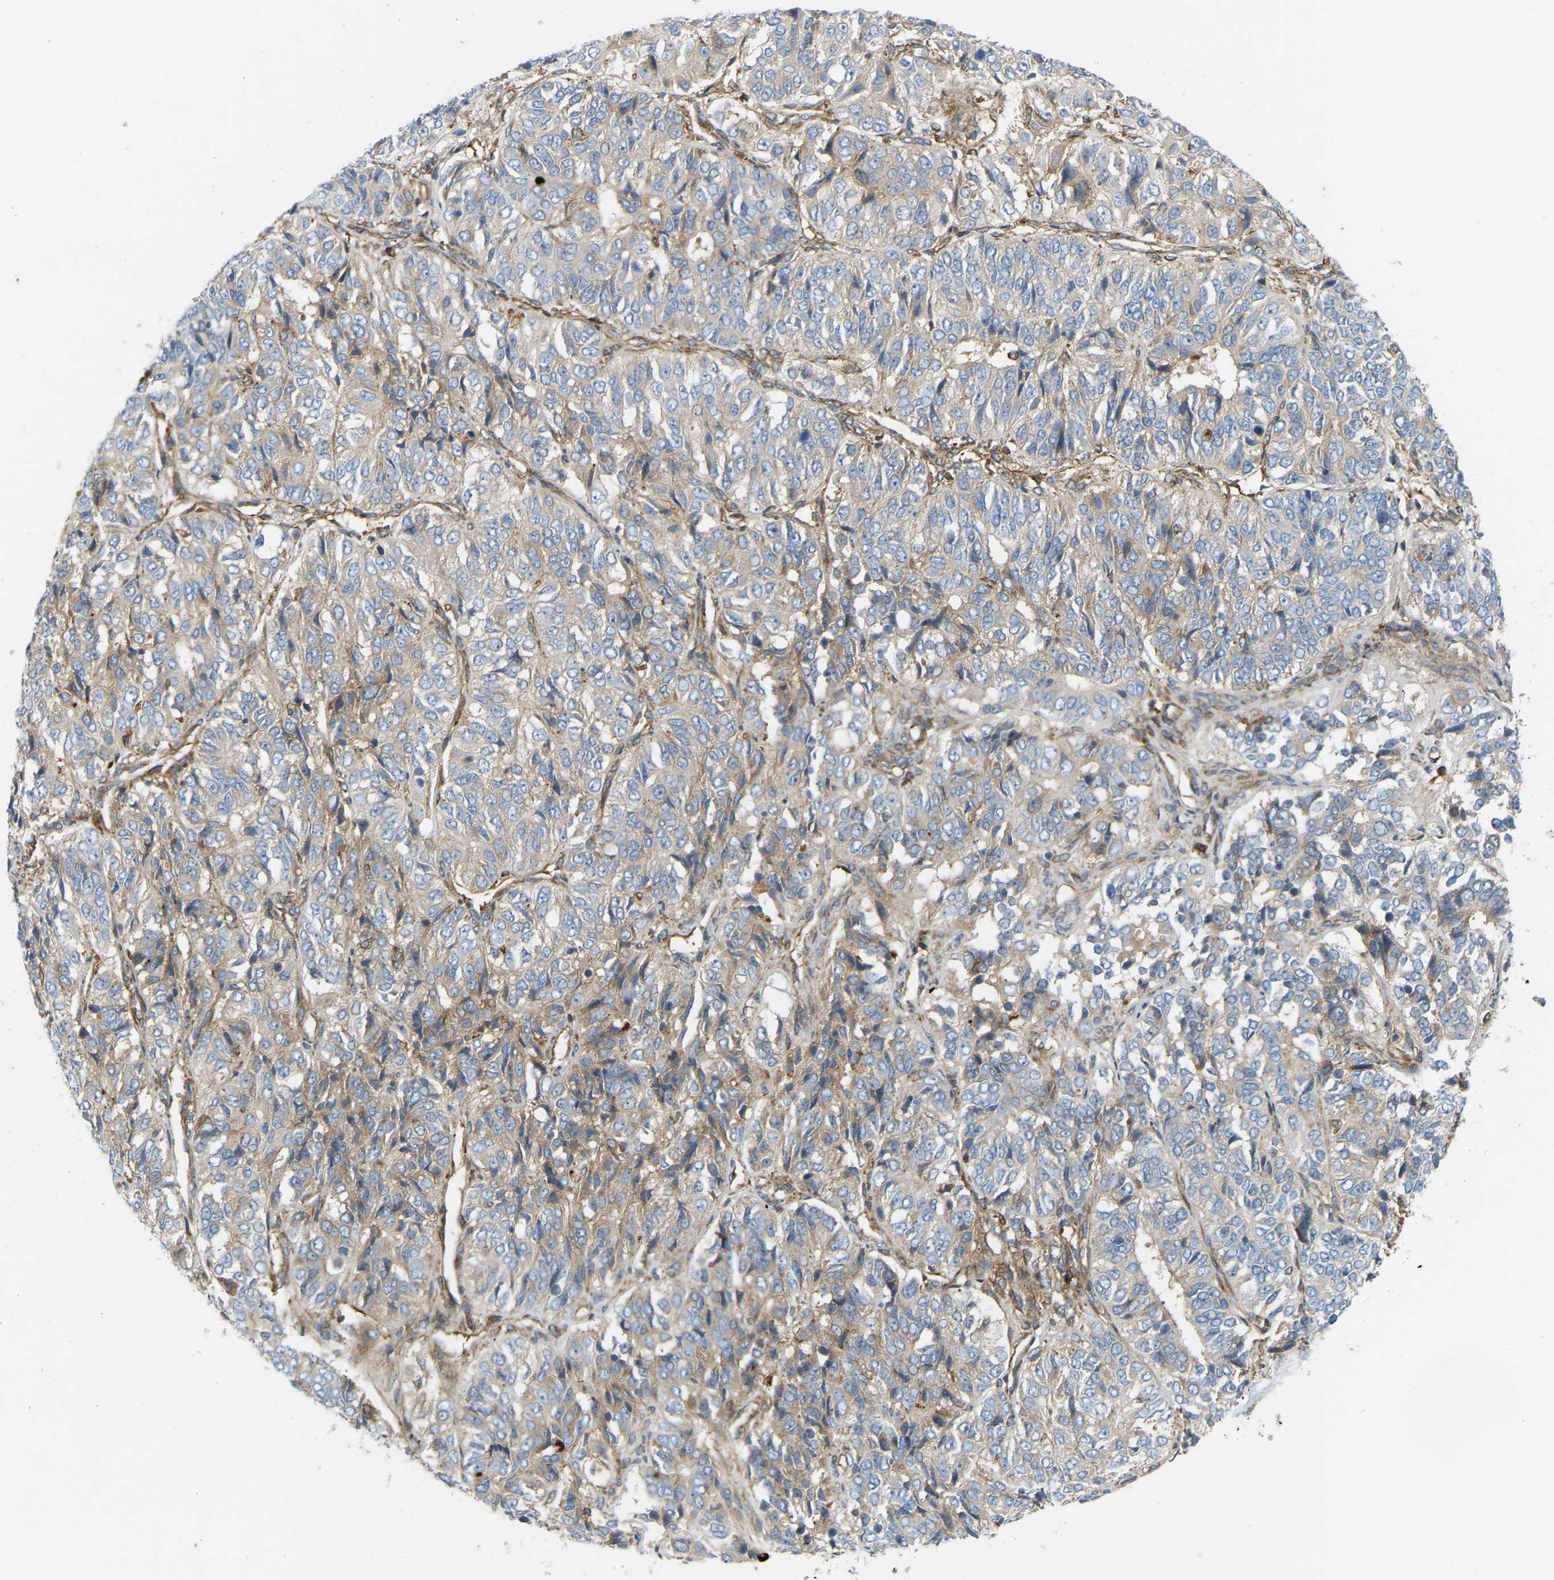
{"staining": {"intensity": "moderate", "quantity": "<25%", "location": "cytoplasmic/membranous"}, "tissue": "ovarian cancer", "cell_type": "Tumor cells", "image_type": "cancer", "snomed": [{"axis": "morphology", "description": "Carcinoma, endometroid"}, {"axis": "topography", "description": "Ovary"}], "caption": "An immunohistochemistry photomicrograph of neoplastic tissue is shown. Protein staining in brown highlights moderate cytoplasmic/membranous positivity in ovarian endometroid carcinoma within tumor cells.", "gene": "PICALM", "patient": {"sex": "female", "age": 51}}